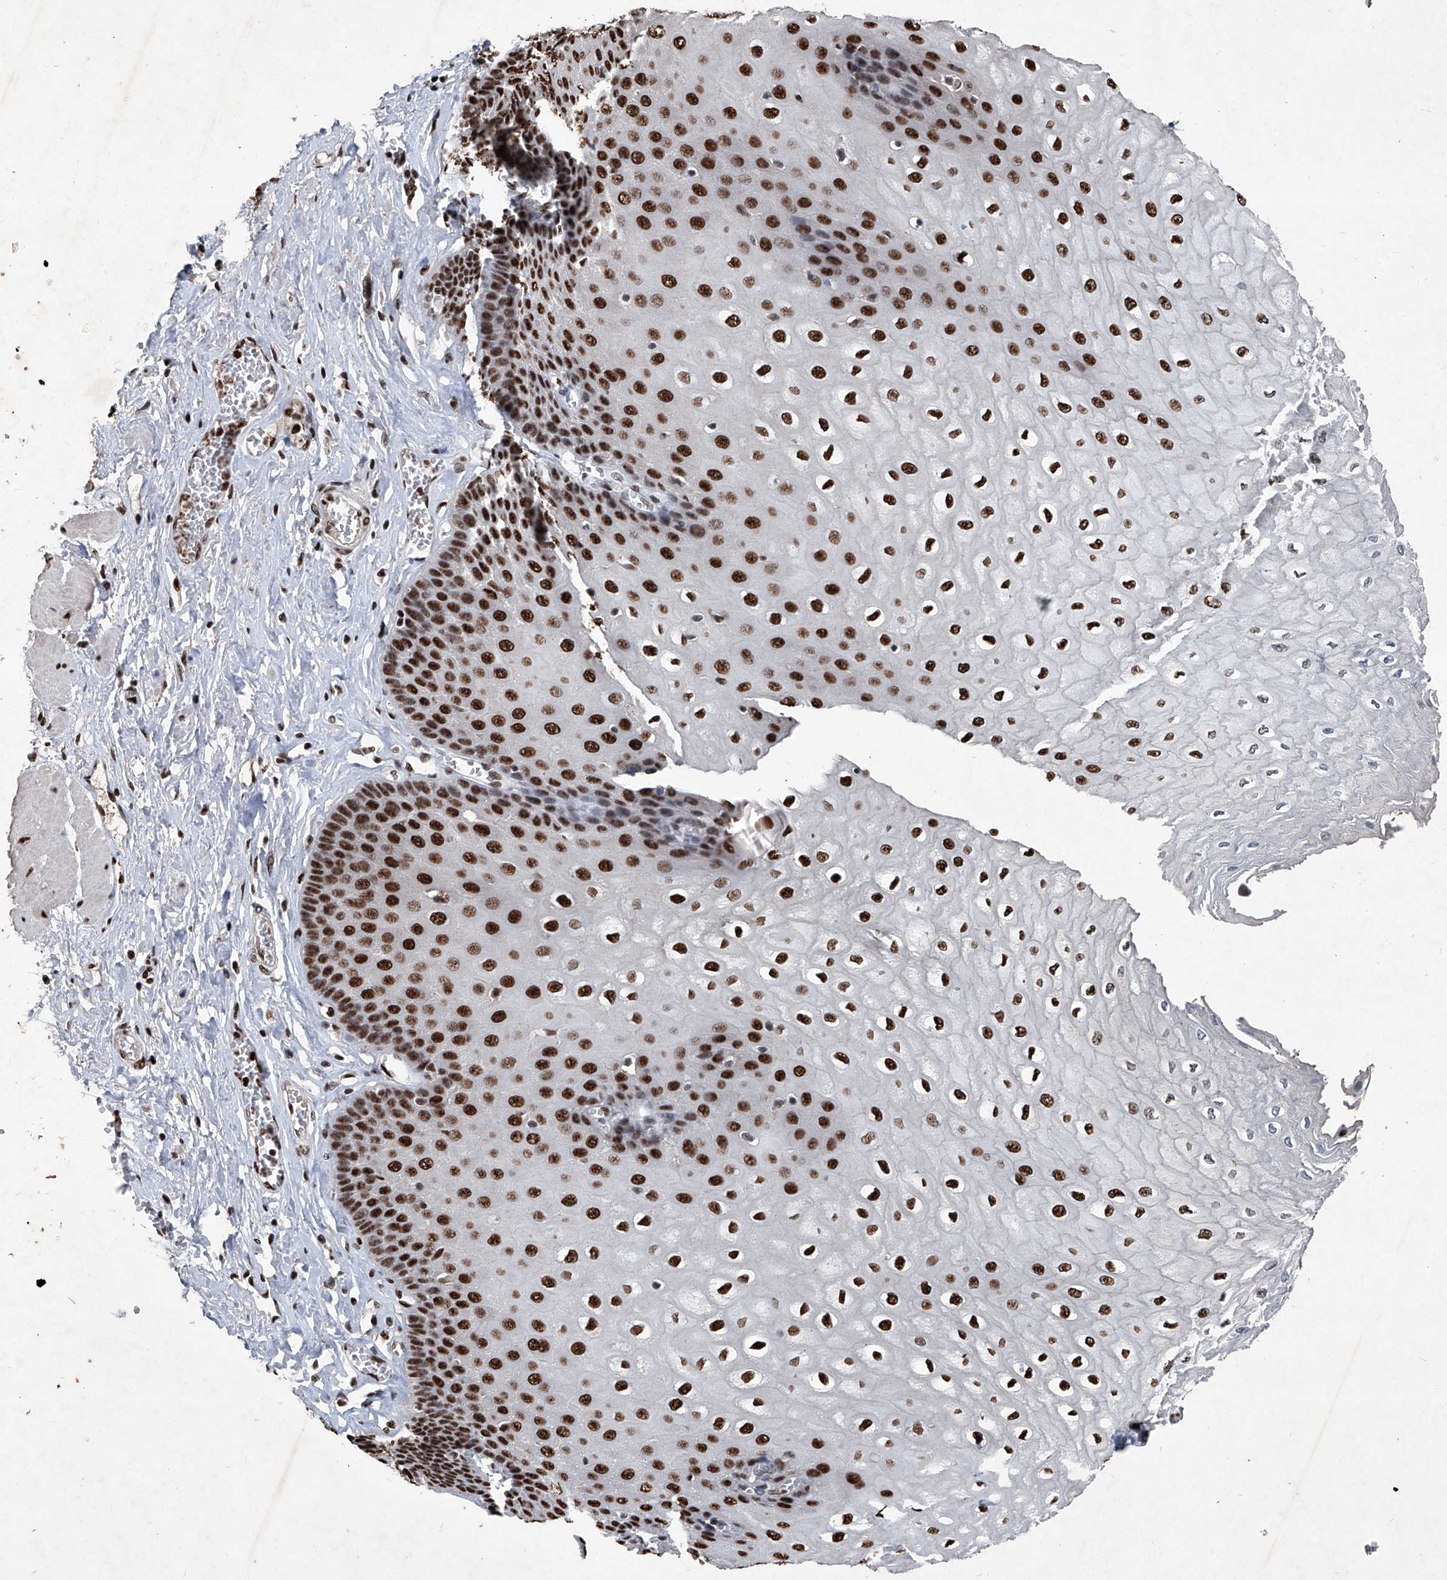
{"staining": {"intensity": "strong", "quantity": ">75%", "location": "nuclear"}, "tissue": "esophagus", "cell_type": "Squamous epithelial cells", "image_type": "normal", "snomed": [{"axis": "morphology", "description": "Normal tissue, NOS"}, {"axis": "topography", "description": "Esophagus"}], "caption": "A photomicrograph of human esophagus stained for a protein reveals strong nuclear brown staining in squamous epithelial cells.", "gene": "DDX39B", "patient": {"sex": "male", "age": 60}}